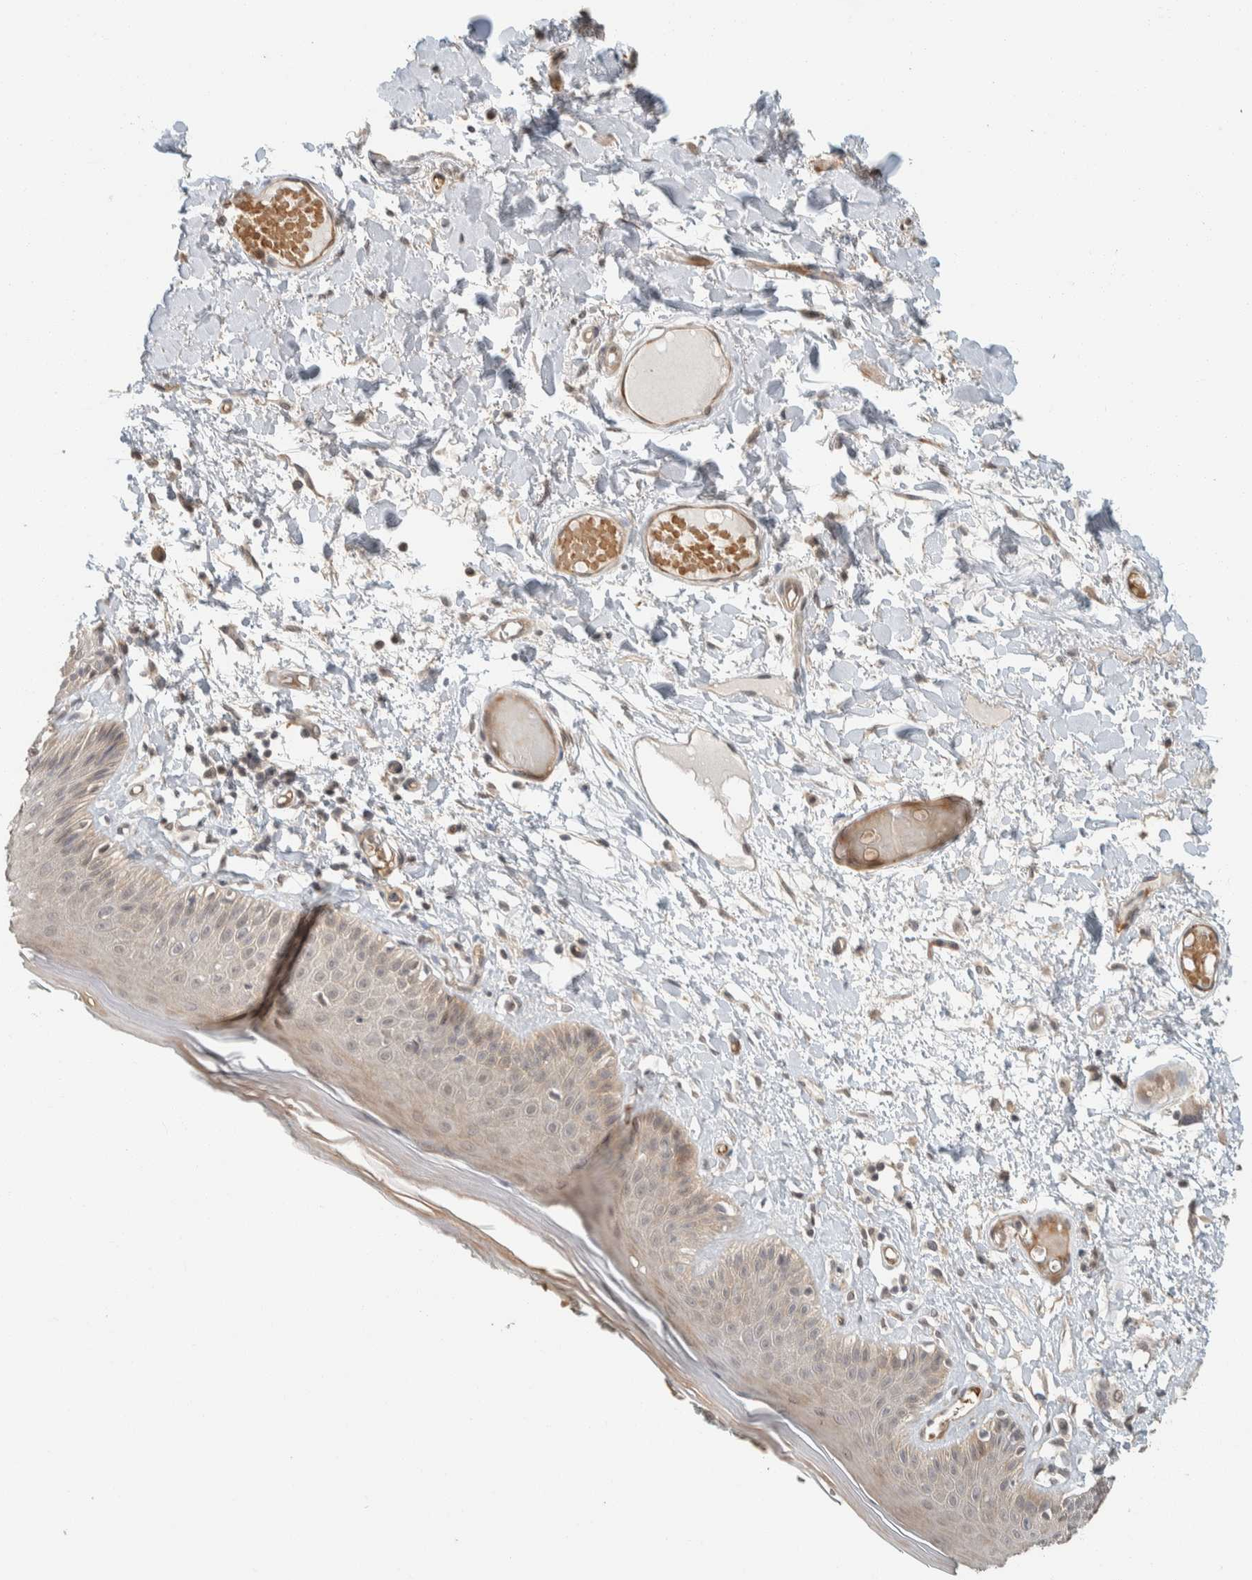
{"staining": {"intensity": "moderate", "quantity": "25%-75%", "location": "cytoplasmic/membranous"}, "tissue": "skin", "cell_type": "Epidermal cells", "image_type": "normal", "snomed": [{"axis": "morphology", "description": "Normal tissue, NOS"}, {"axis": "topography", "description": "Vulva"}], "caption": "Immunohistochemistry (IHC) image of unremarkable skin: skin stained using immunohistochemistry reveals medium levels of moderate protein expression localized specifically in the cytoplasmic/membranous of epidermal cells, appearing as a cytoplasmic/membranous brown color.", "gene": "ZBTB2", "patient": {"sex": "female", "age": 73}}